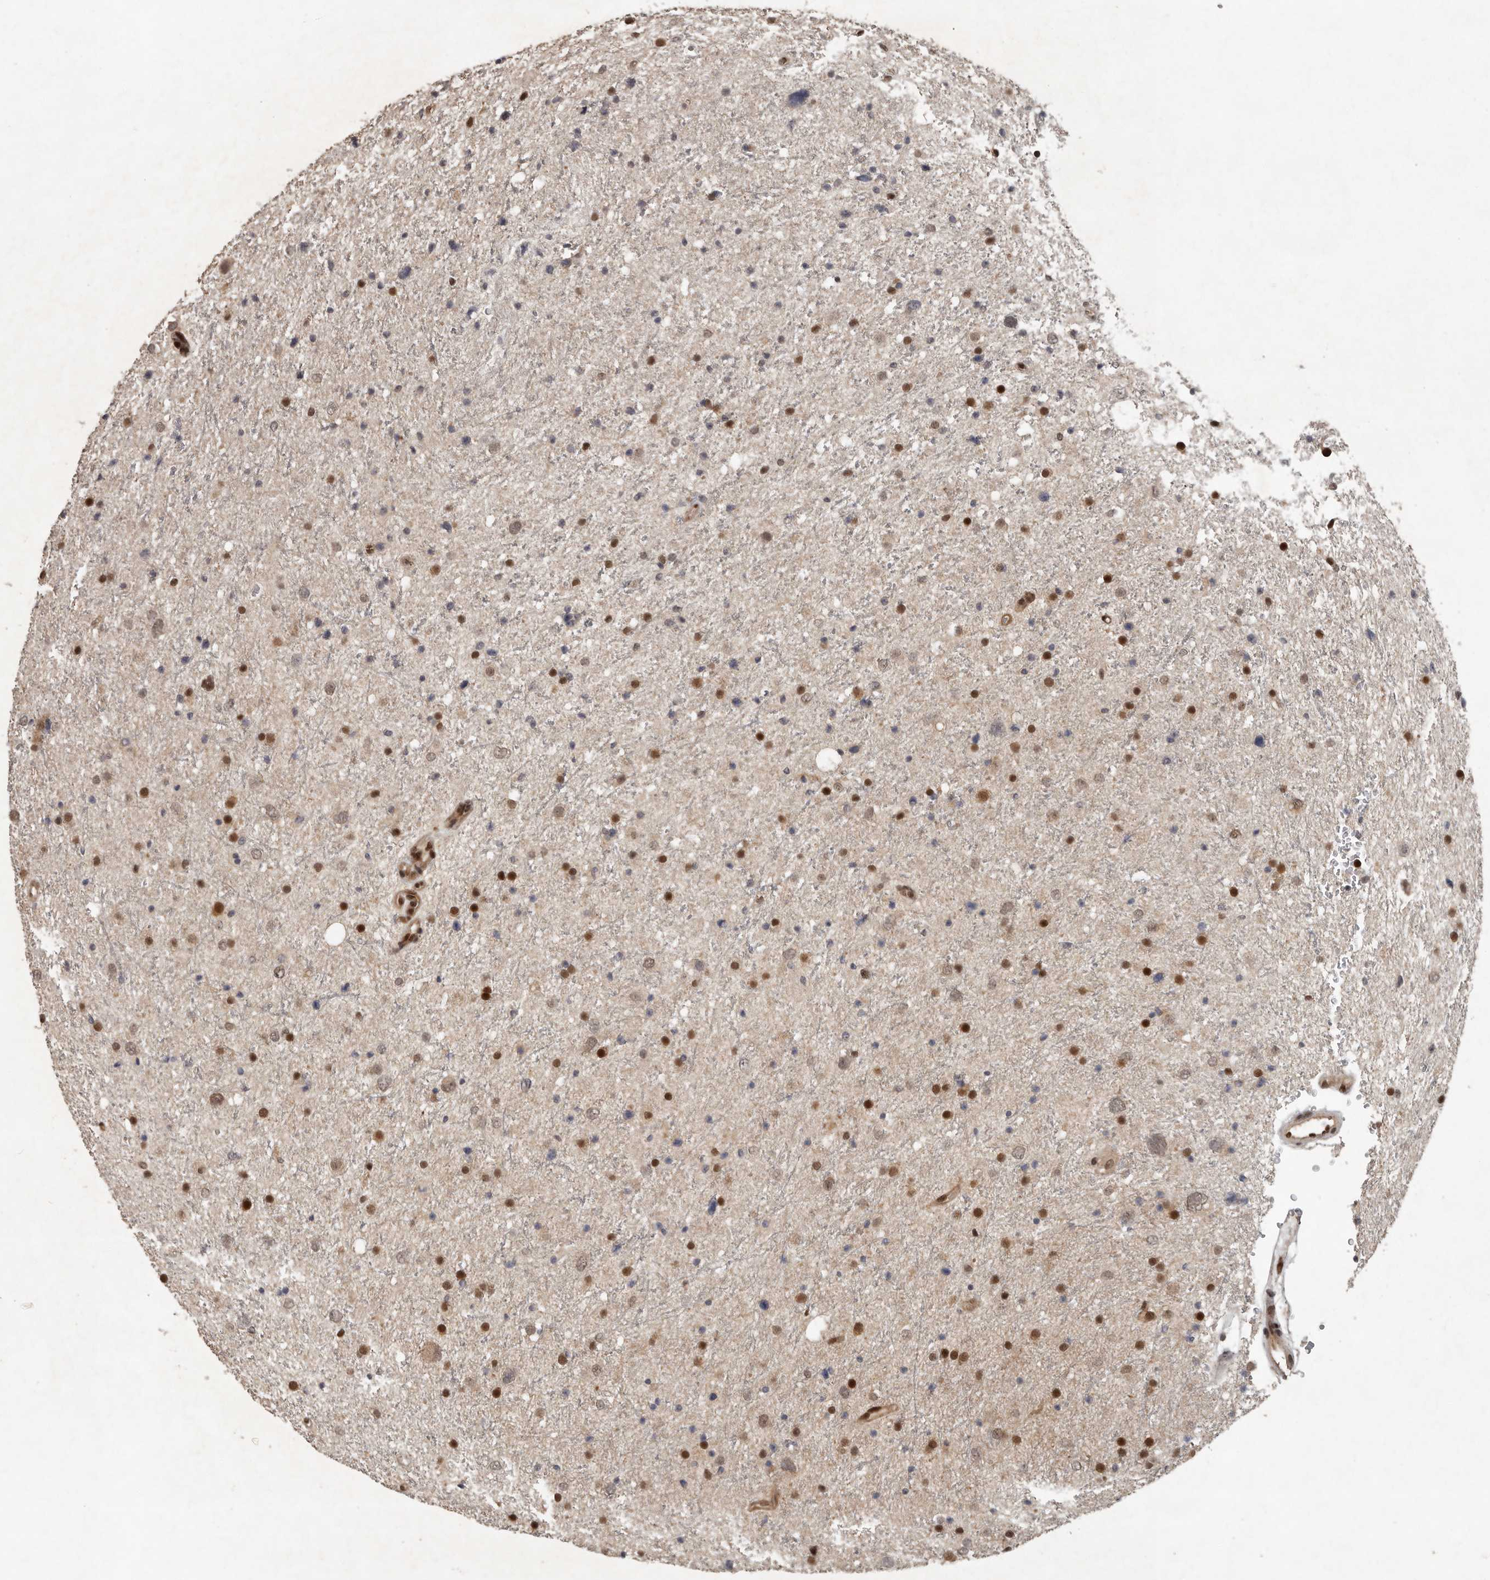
{"staining": {"intensity": "weak", "quantity": ">75%", "location": "nuclear"}, "tissue": "glioma", "cell_type": "Tumor cells", "image_type": "cancer", "snomed": [{"axis": "morphology", "description": "Glioma, malignant, Low grade"}, {"axis": "topography", "description": "Brain"}], "caption": "An image showing weak nuclear expression in about >75% of tumor cells in glioma, as visualized by brown immunohistochemical staining.", "gene": "CDC27", "patient": {"sex": "female", "age": 37}}